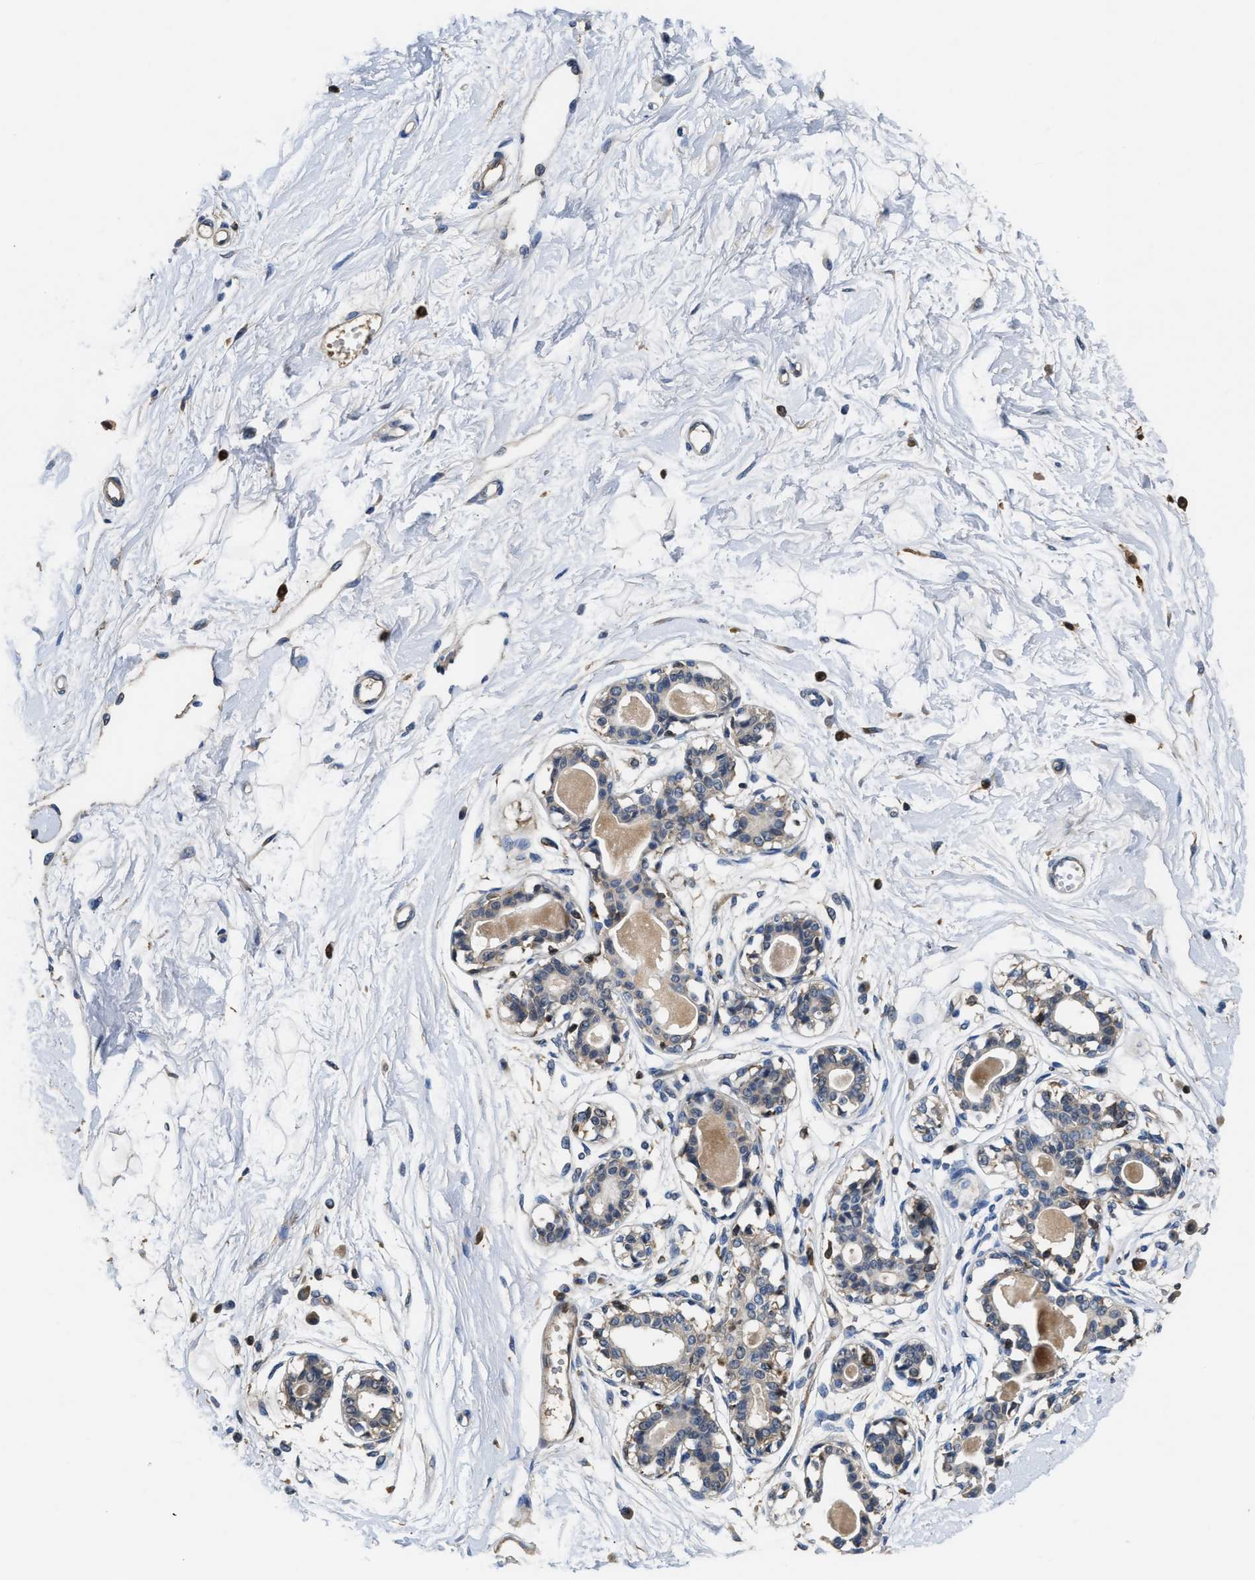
{"staining": {"intensity": "moderate", "quantity": ">75%", "location": "cytoplasmic/membranous"}, "tissue": "breast", "cell_type": "Adipocytes", "image_type": "normal", "snomed": [{"axis": "morphology", "description": "Normal tissue, NOS"}, {"axis": "topography", "description": "Breast"}], "caption": "The immunohistochemical stain highlights moderate cytoplasmic/membranous expression in adipocytes of normal breast.", "gene": "OSTF1", "patient": {"sex": "female", "age": 45}}